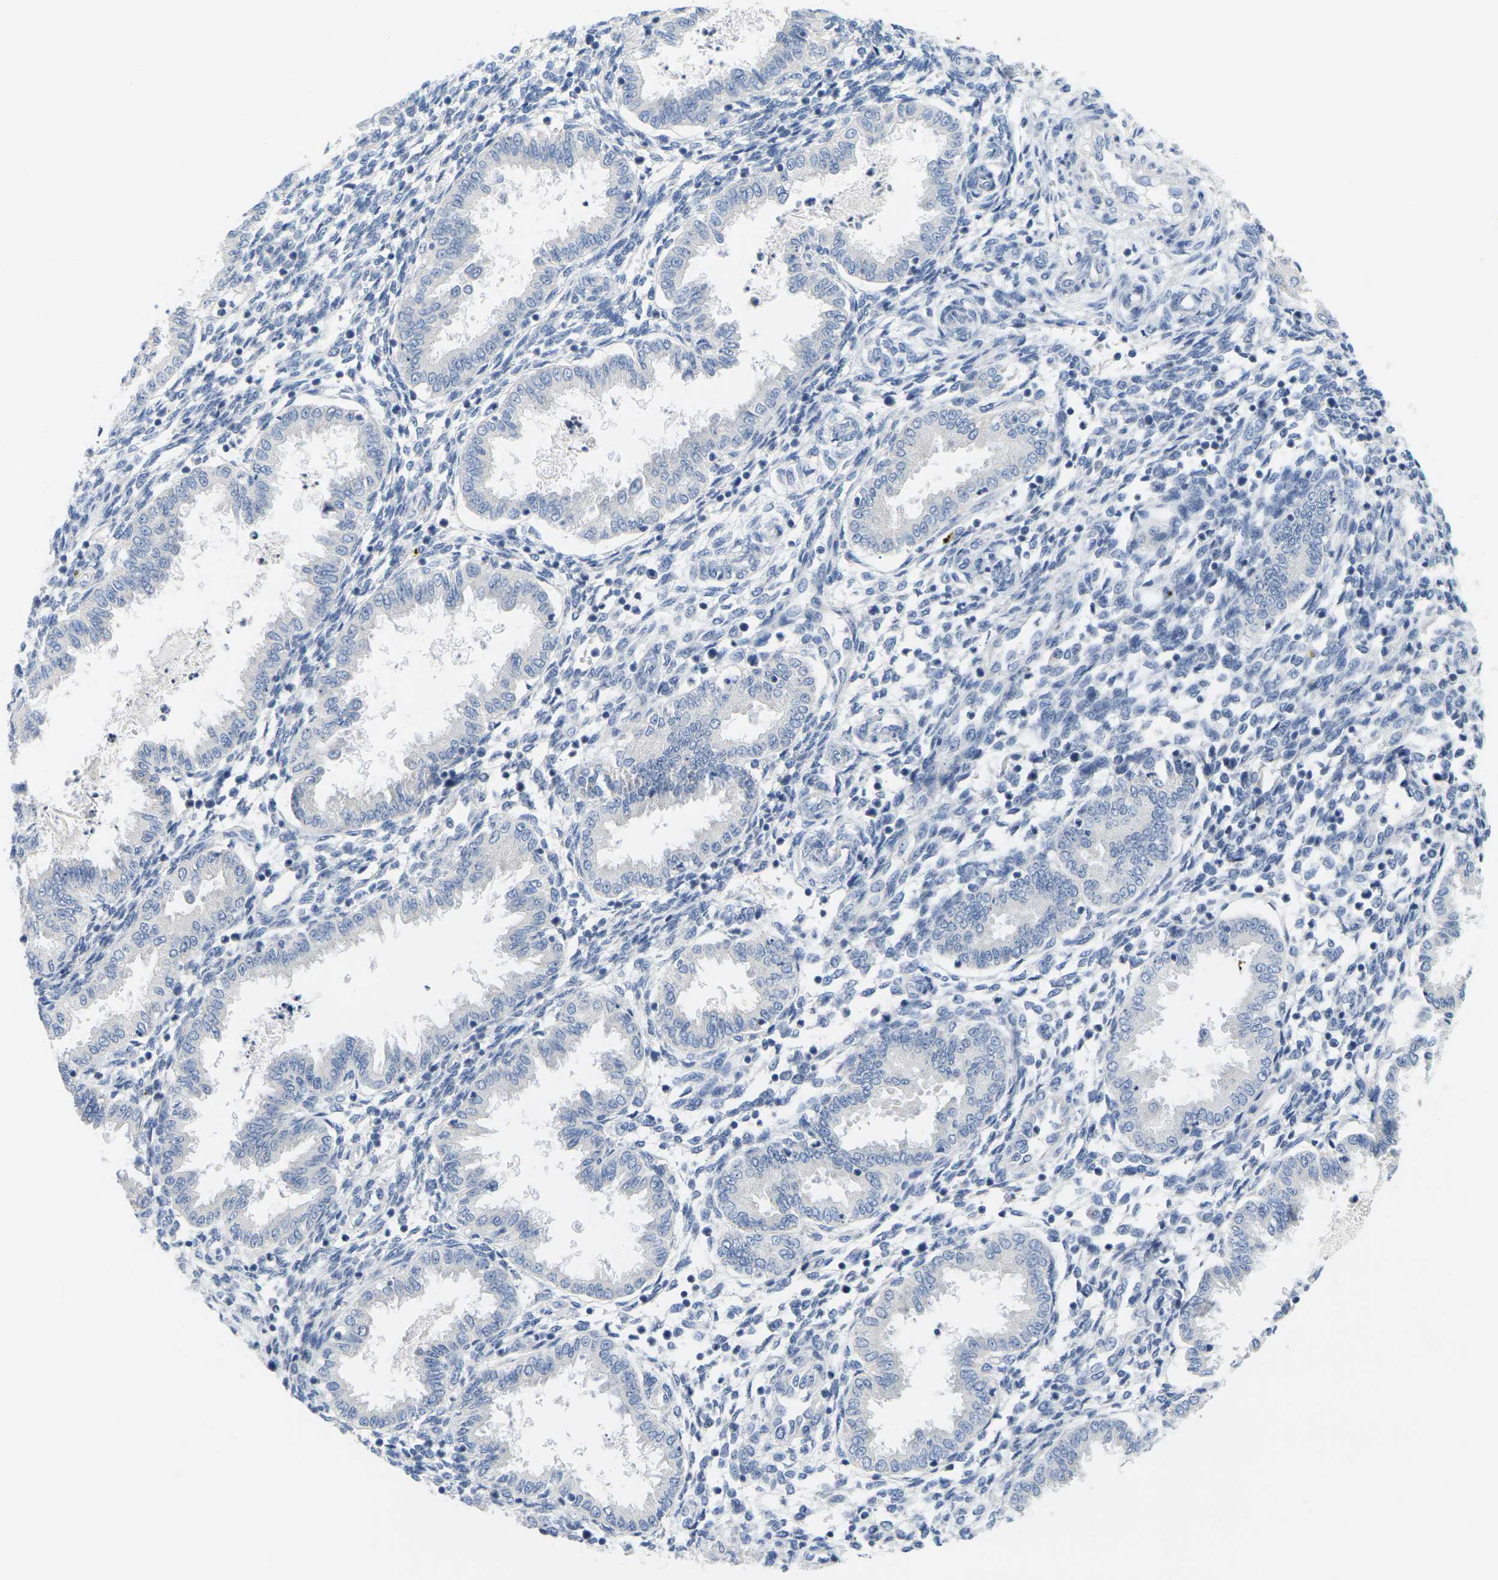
{"staining": {"intensity": "negative", "quantity": "none", "location": "none"}, "tissue": "endometrium", "cell_type": "Cells in endometrial stroma", "image_type": "normal", "snomed": [{"axis": "morphology", "description": "Normal tissue, NOS"}, {"axis": "topography", "description": "Endometrium"}], "caption": "The photomicrograph demonstrates no significant expression in cells in endometrial stroma of endometrium. (DAB (3,3'-diaminobenzidine) immunohistochemistry (IHC) with hematoxylin counter stain).", "gene": "TNNI3", "patient": {"sex": "female", "age": 33}}